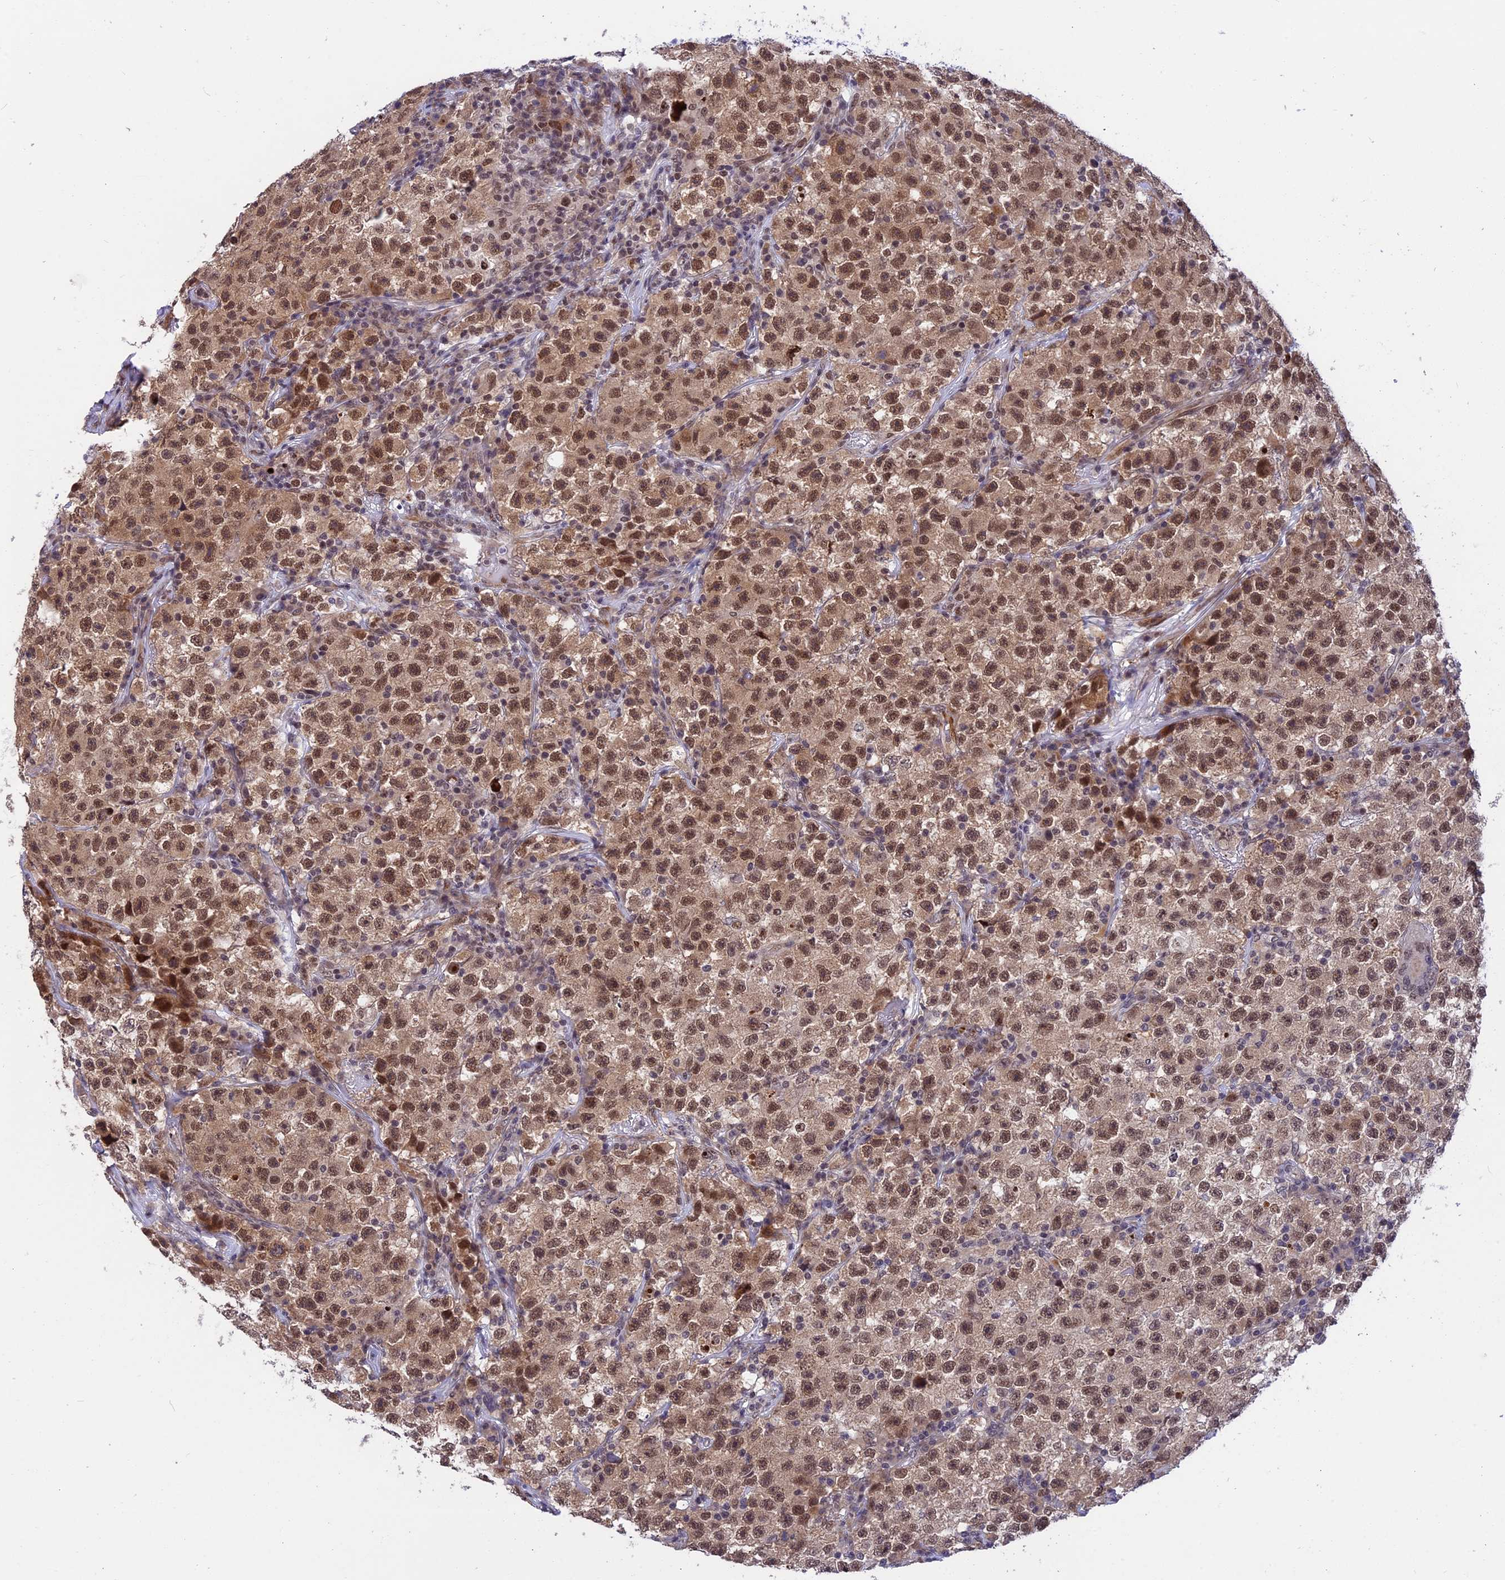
{"staining": {"intensity": "moderate", "quantity": ">75%", "location": "nuclear"}, "tissue": "testis cancer", "cell_type": "Tumor cells", "image_type": "cancer", "snomed": [{"axis": "morphology", "description": "Seminoma, NOS"}, {"axis": "topography", "description": "Testis"}], "caption": "Protein expression analysis of testis seminoma displays moderate nuclear expression in approximately >75% of tumor cells. (Stains: DAB in brown, nuclei in blue, Microscopy: brightfield microscopy at high magnification).", "gene": "POLR2C", "patient": {"sex": "male", "age": 22}}